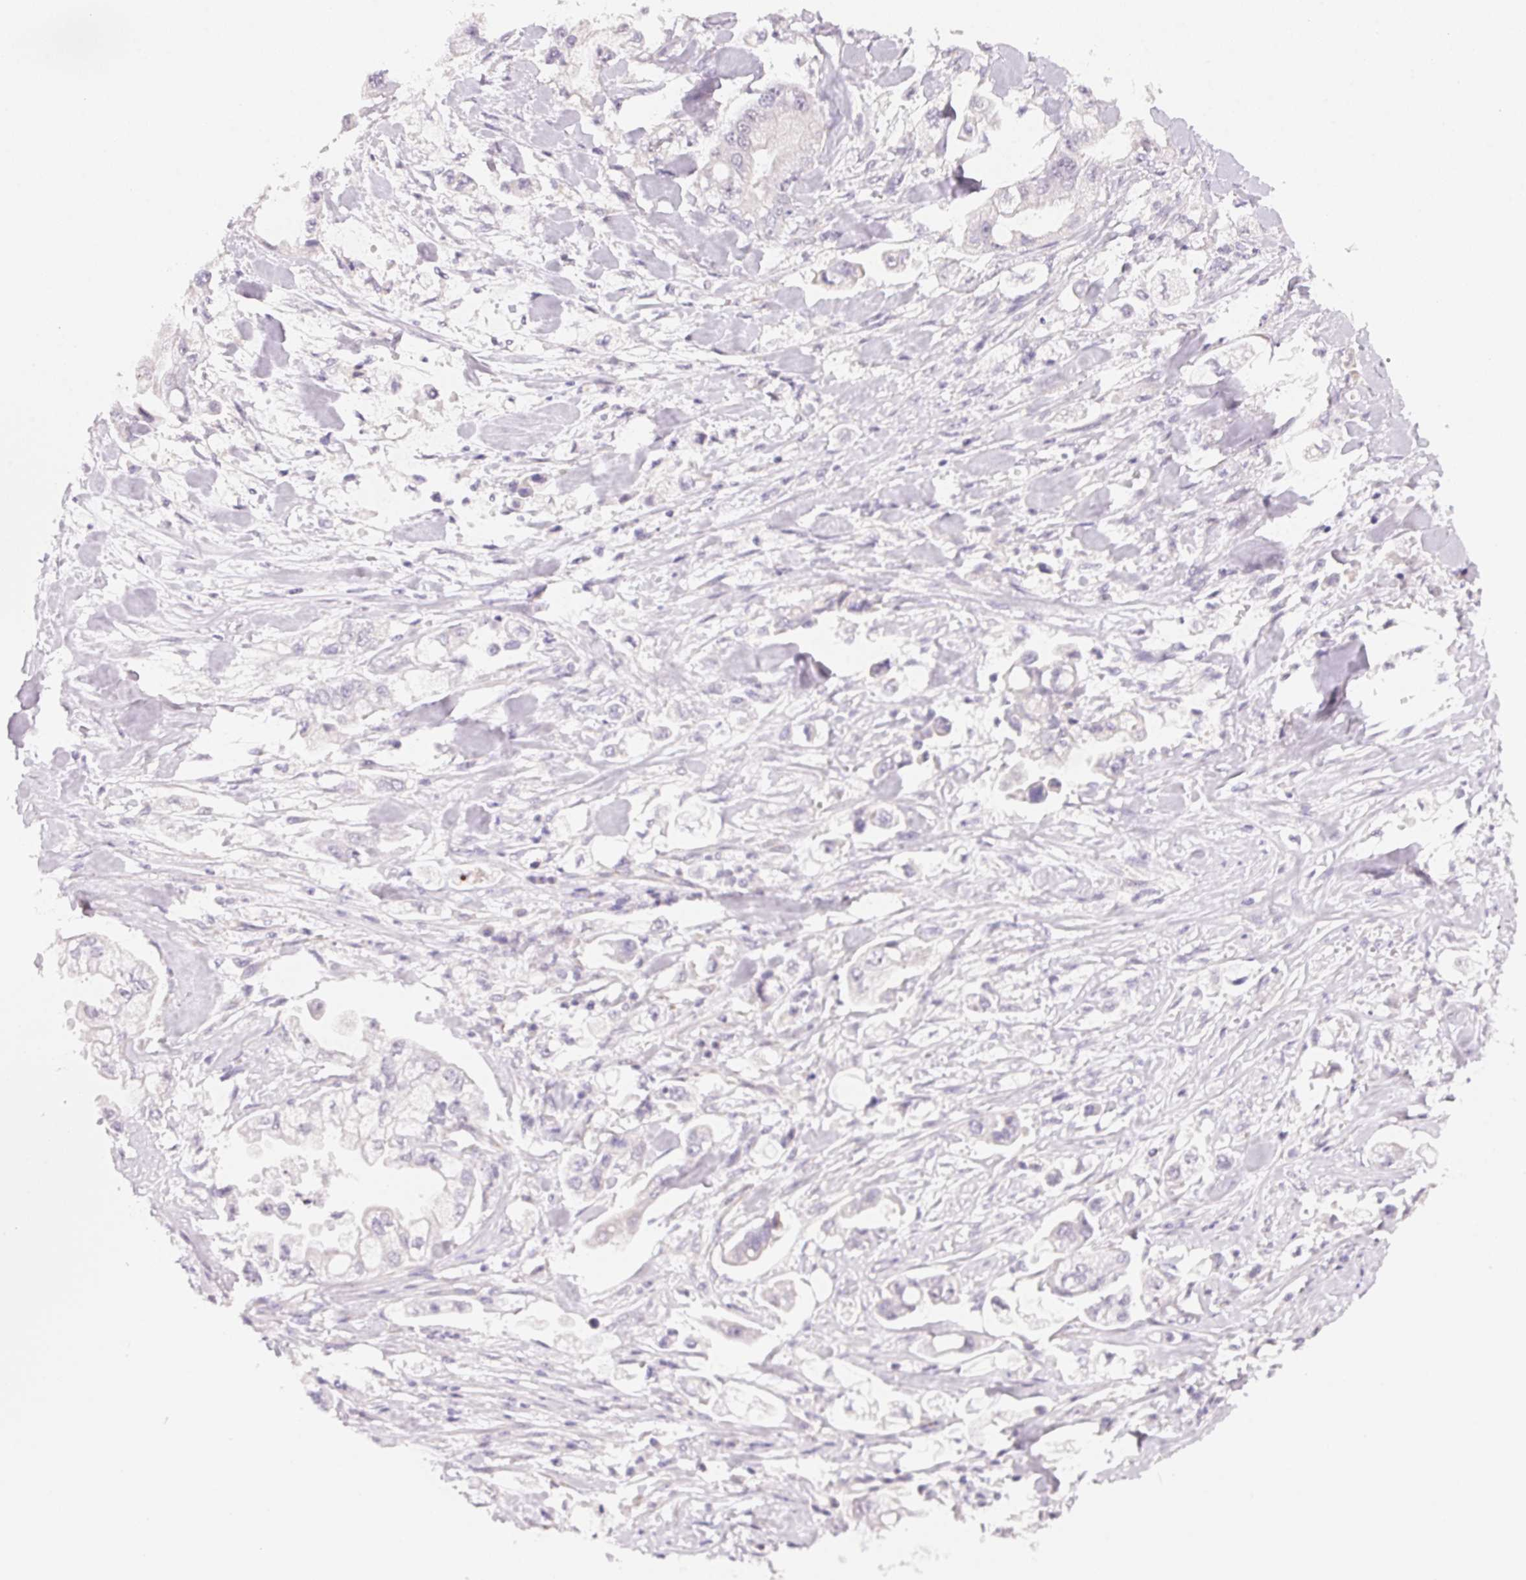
{"staining": {"intensity": "negative", "quantity": "none", "location": "none"}, "tissue": "stomach cancer", "cell_type": "Tumor cells", "image_type": "cancer", "snomed": [{"axis": "morphology", "description": "Adenocarcinoma, NOS"}, {"axis": "topography", "description": "Stomach"}], "caption": "IHC histopathology image of human stomach cancer (adenocarcinoma) stained for a protein (brown), which displays no expression in tumor cells.", "gene": "GIPC2", "patient": {"sex": "male", "age": 62}}